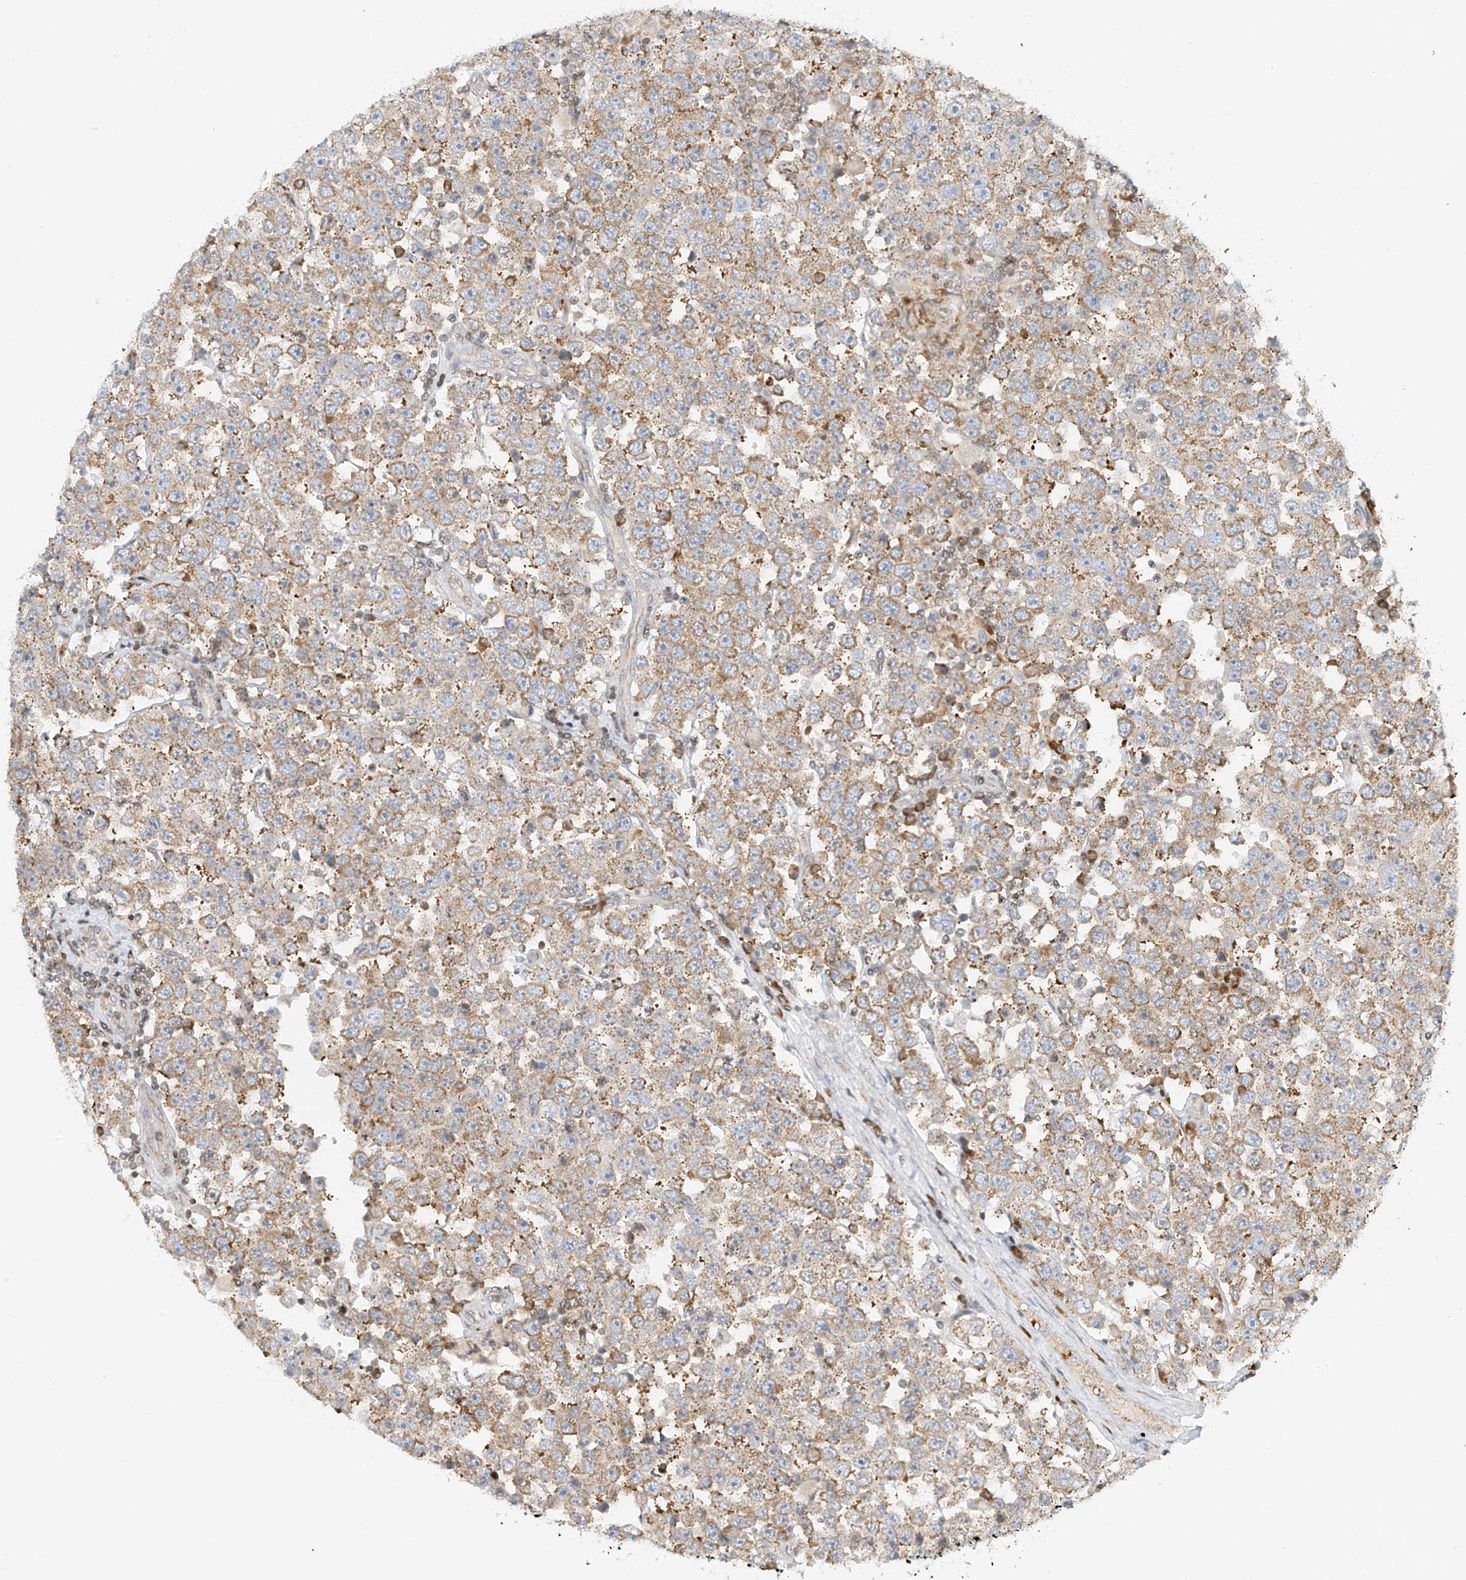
{"staining": {"intensity": "moderate", "quantity": ">75%", "location": "cytoplasmic/membranous"}, "tissue": "testis cancer", "cell_type": "Tumor cells", "image_type": "cancer", "snomed": [{"axis": "morphology", "description": "Seminoma, NOS"}, {"axis": "topography", "description": "Testis"}], "caption": "Immunohistochemical staining of human testis seminoma reveals medium levels of moderate cytoplasmic/membranous protein positivity in approximately >75% of tumor cells.", "gene": "EDF1", "patient": {"sex": "male", "age": 28}}